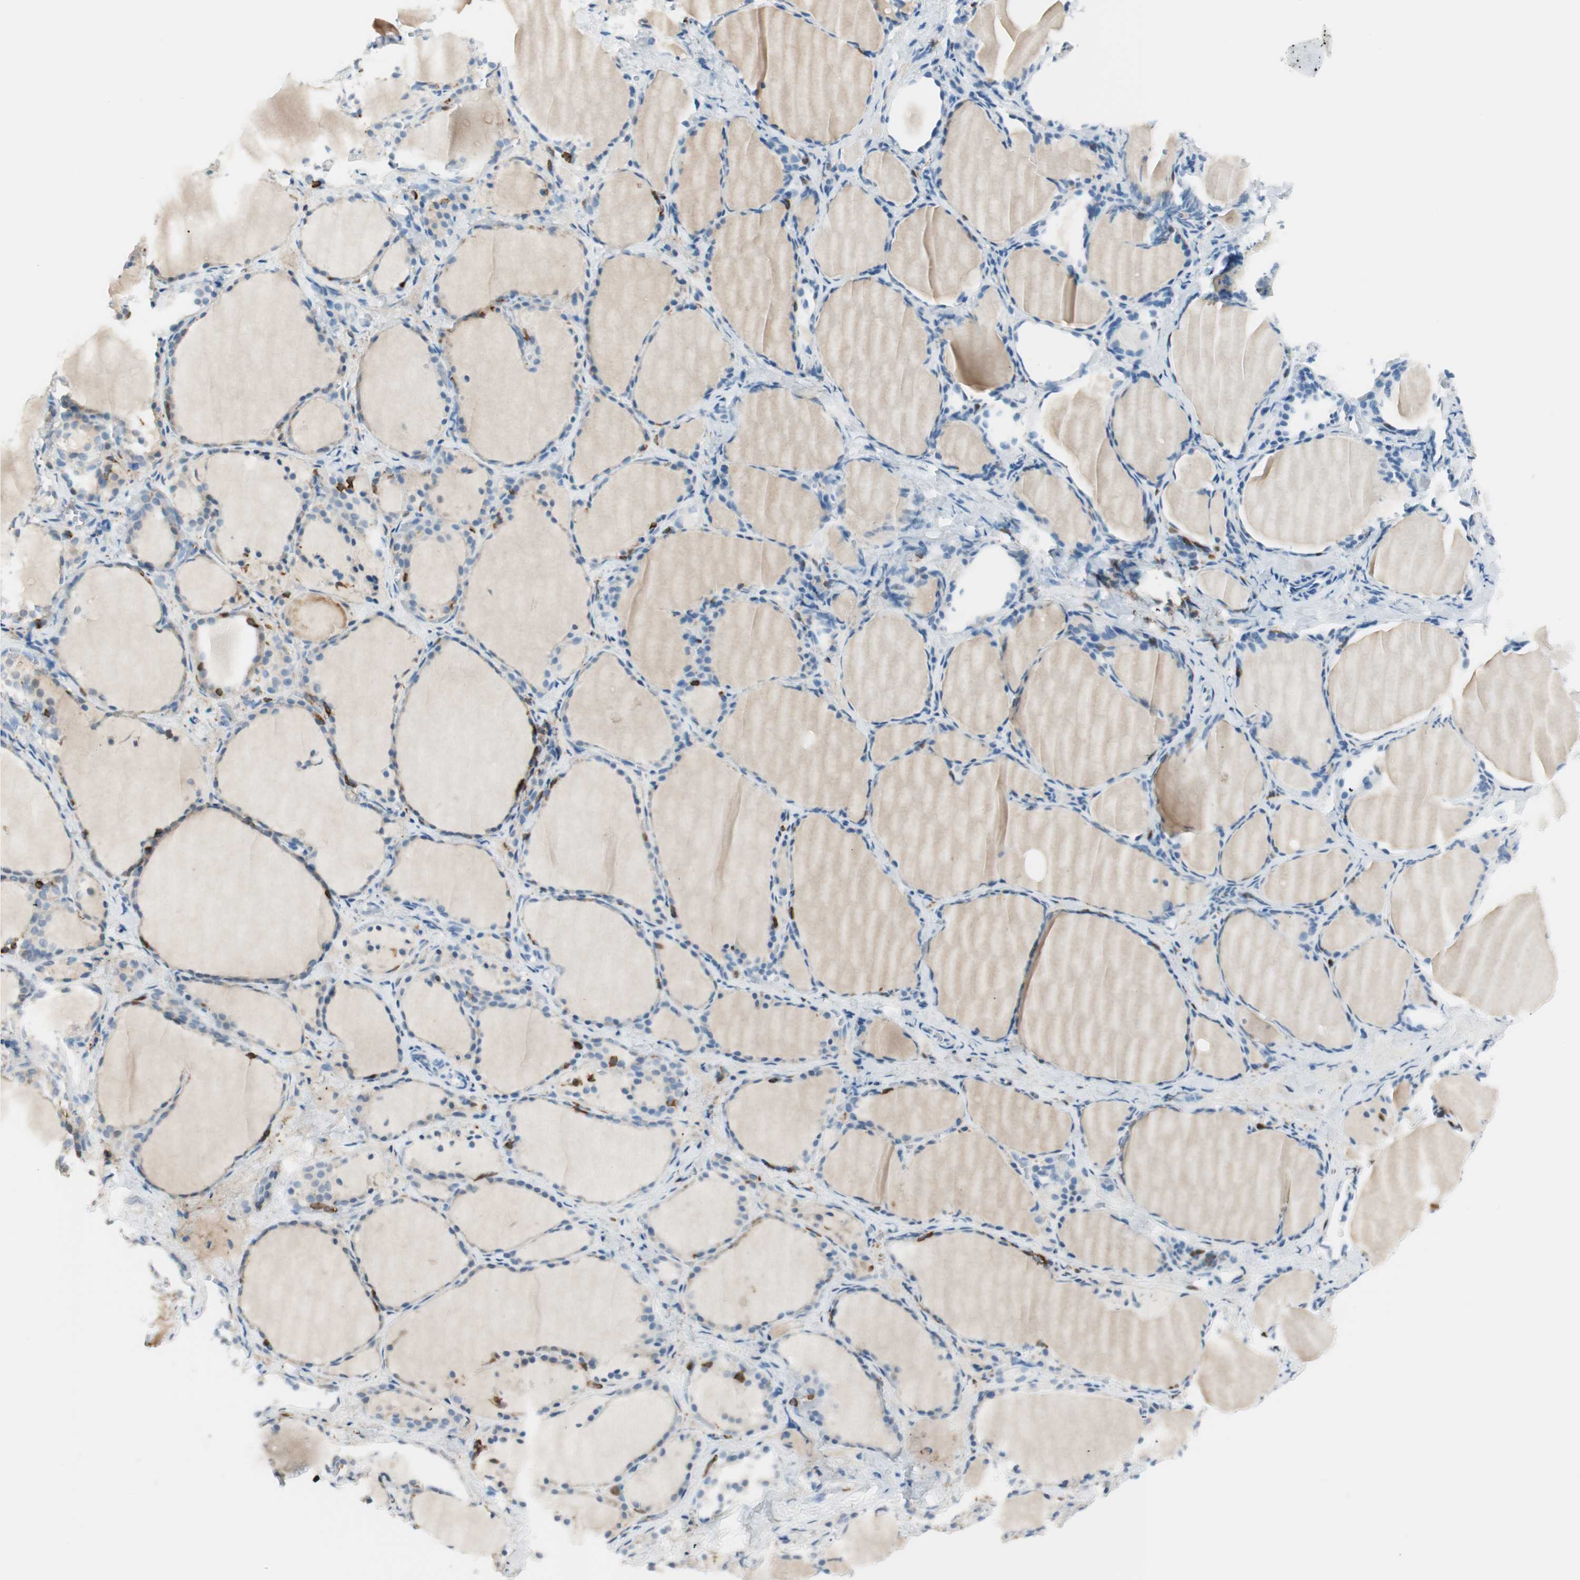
{"staining": {"intensity": "weak", "quantity": "25%-75%", "location": "cytoplasmic/membranous"}, "tissue": "thyroid gland", "cell_type": "Glandular cells", "image_type": "normal", "snomed": [{"axis": "morphology", "description": "Normal tissue, NOS"}, {"axis": "morphology", "description": "Papillary adenocarcinoma, NOS"}, {"axis": "topography", "description": "Thyroid gland"}], "caption": "Immunohistochemical staining of unremarkable human thyroid gland exhibits low levels of weak cytoplasmic/membranous positivity in about 25%-75% of glandular cells.", "gene": "HPGD", "patient": {"sex": "female", "age": 30}}